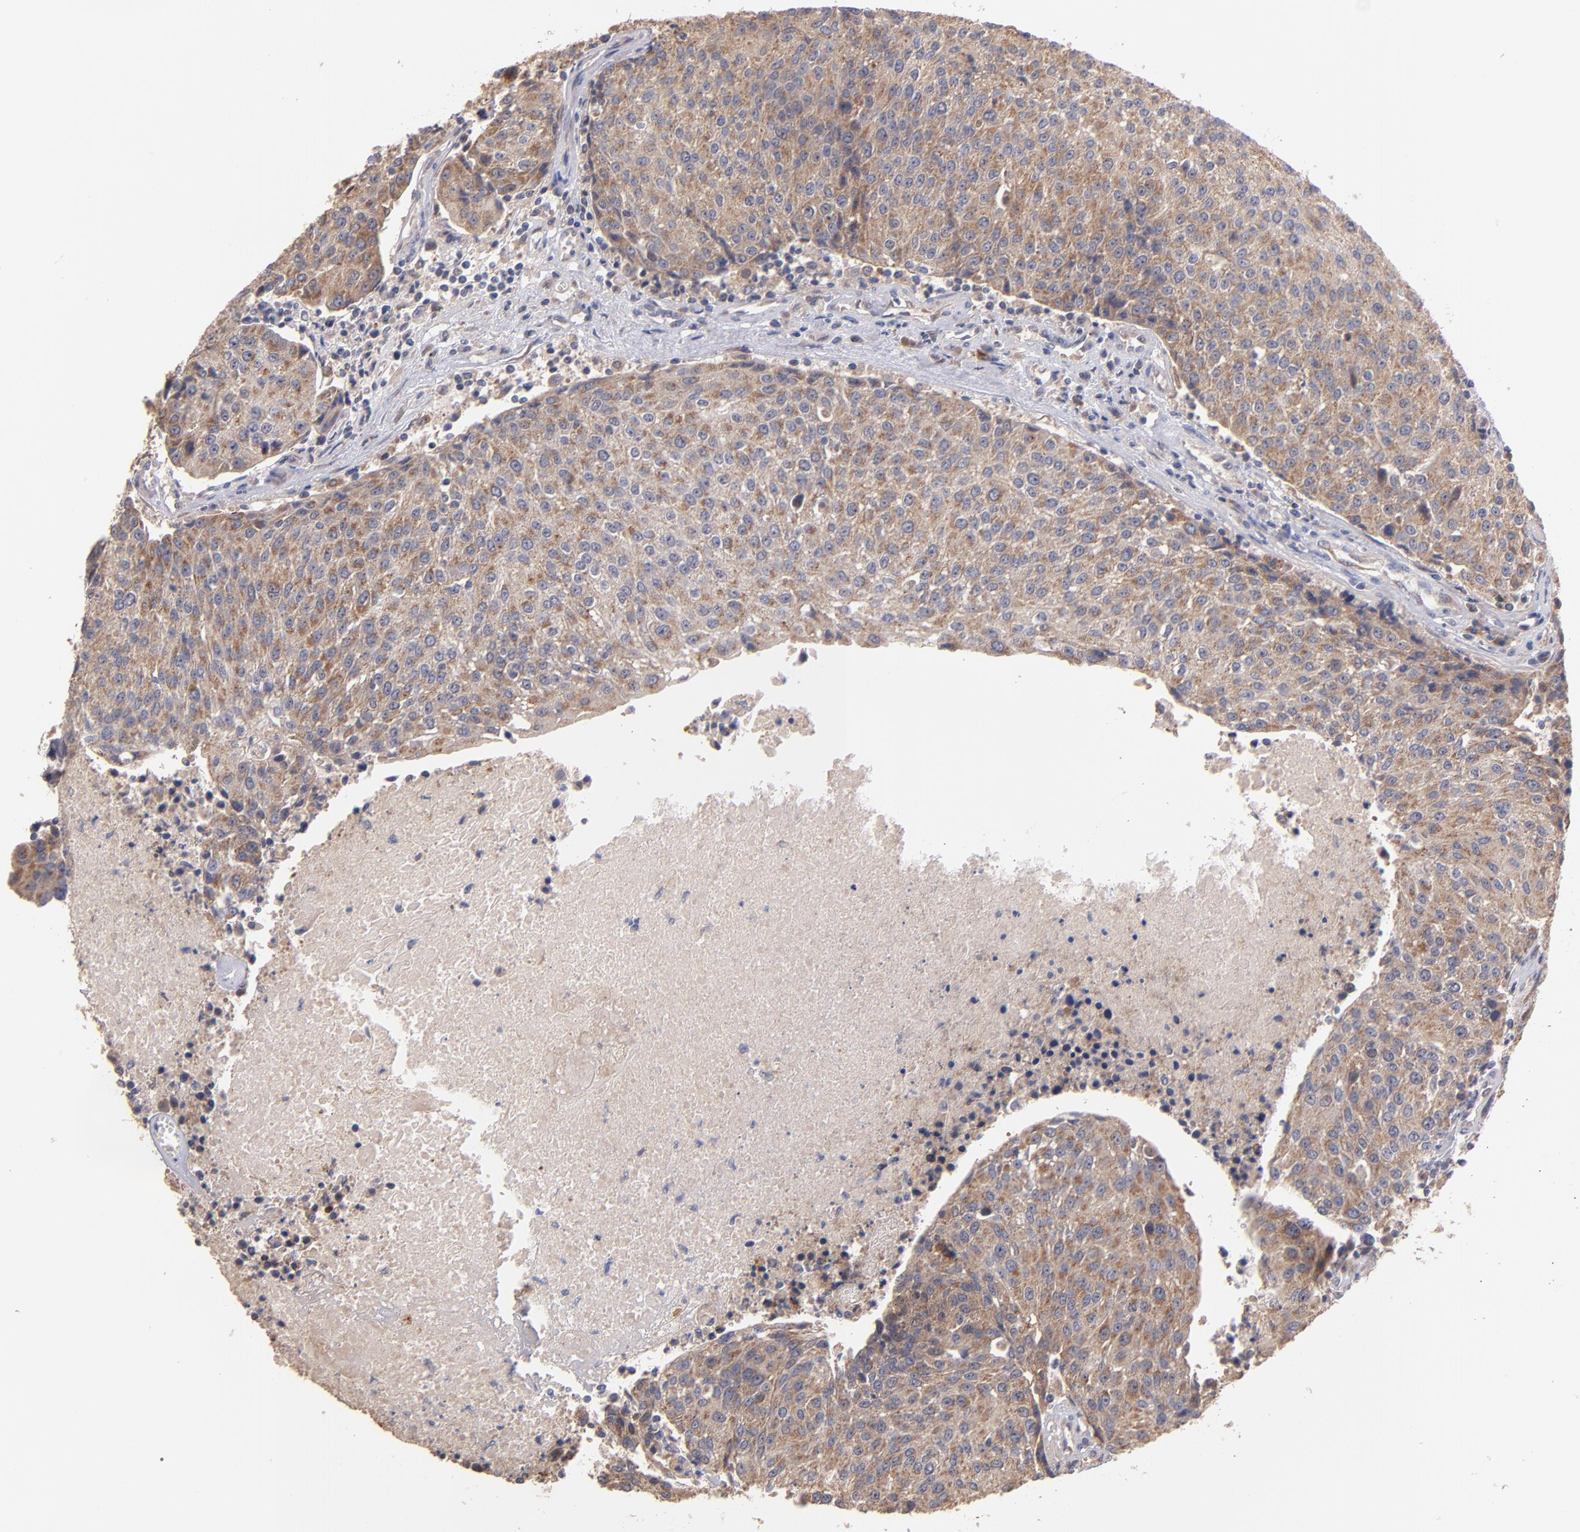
{"staining": {"intensity": "moderate", "quantity": ">75%", "location": "cytoplasmic/membranous"}, "tissue": "urothelial cancer", "cell_type": "Tumor cells", "image_type": "cancer", "snomed": [{"axis": "morphology", "description": "Urothelial carcinoma, High grade"}, {"axis": "topography", "description": "Urinary bladder"}], "caption": "Moderate cytoplasmic/membranous positivity is appreciated in approximately >75% of tumor cells in urothelial carcinoma (high-grade). (DAB = brown stain, brightfield microscopy at high magnification).", "gene": "DIABLO", "patient": {"sex": "female", "age": 85}}